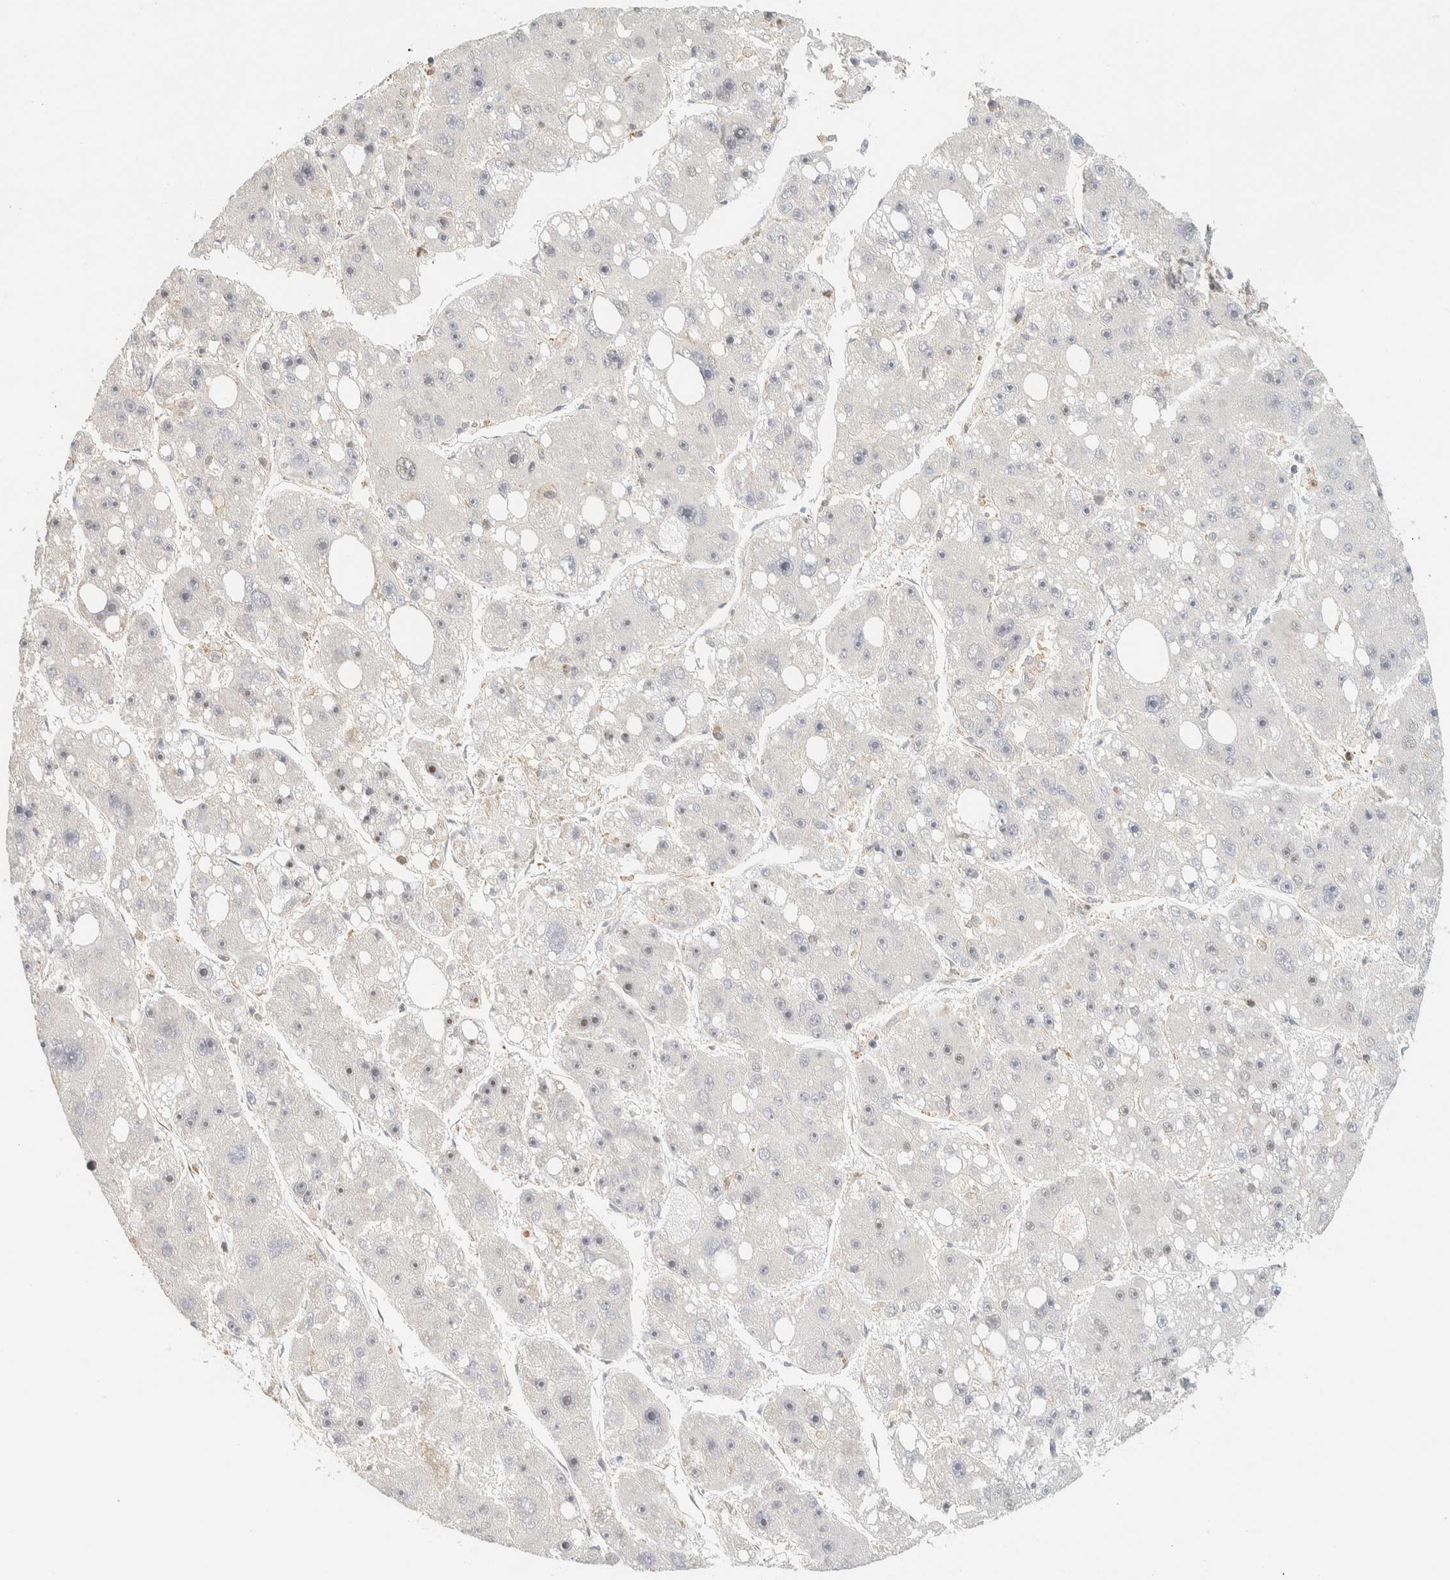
{"staining": {"intensity": "negative", "quantity": "none", "location": "none"}, "tissue": "liver cancer", "cell_type": "Tumor cells", "image_type": "cancer", "snomed": [{"axis": "morphology", "description": "Carcinoma, Hepatocellular, NOS"}, {"axis": "topography", "description": "Liver"}], "caption": "High magnification brightfield microscopy of liver cancer stained with DAB (3,3'-diaminobenzidine) (brown) and counterstained with hematoxylin (blue): tumor cells show no significant staining.", "gene": "ARFGEF1", "patient": {"sex": "female", "age": 61}}